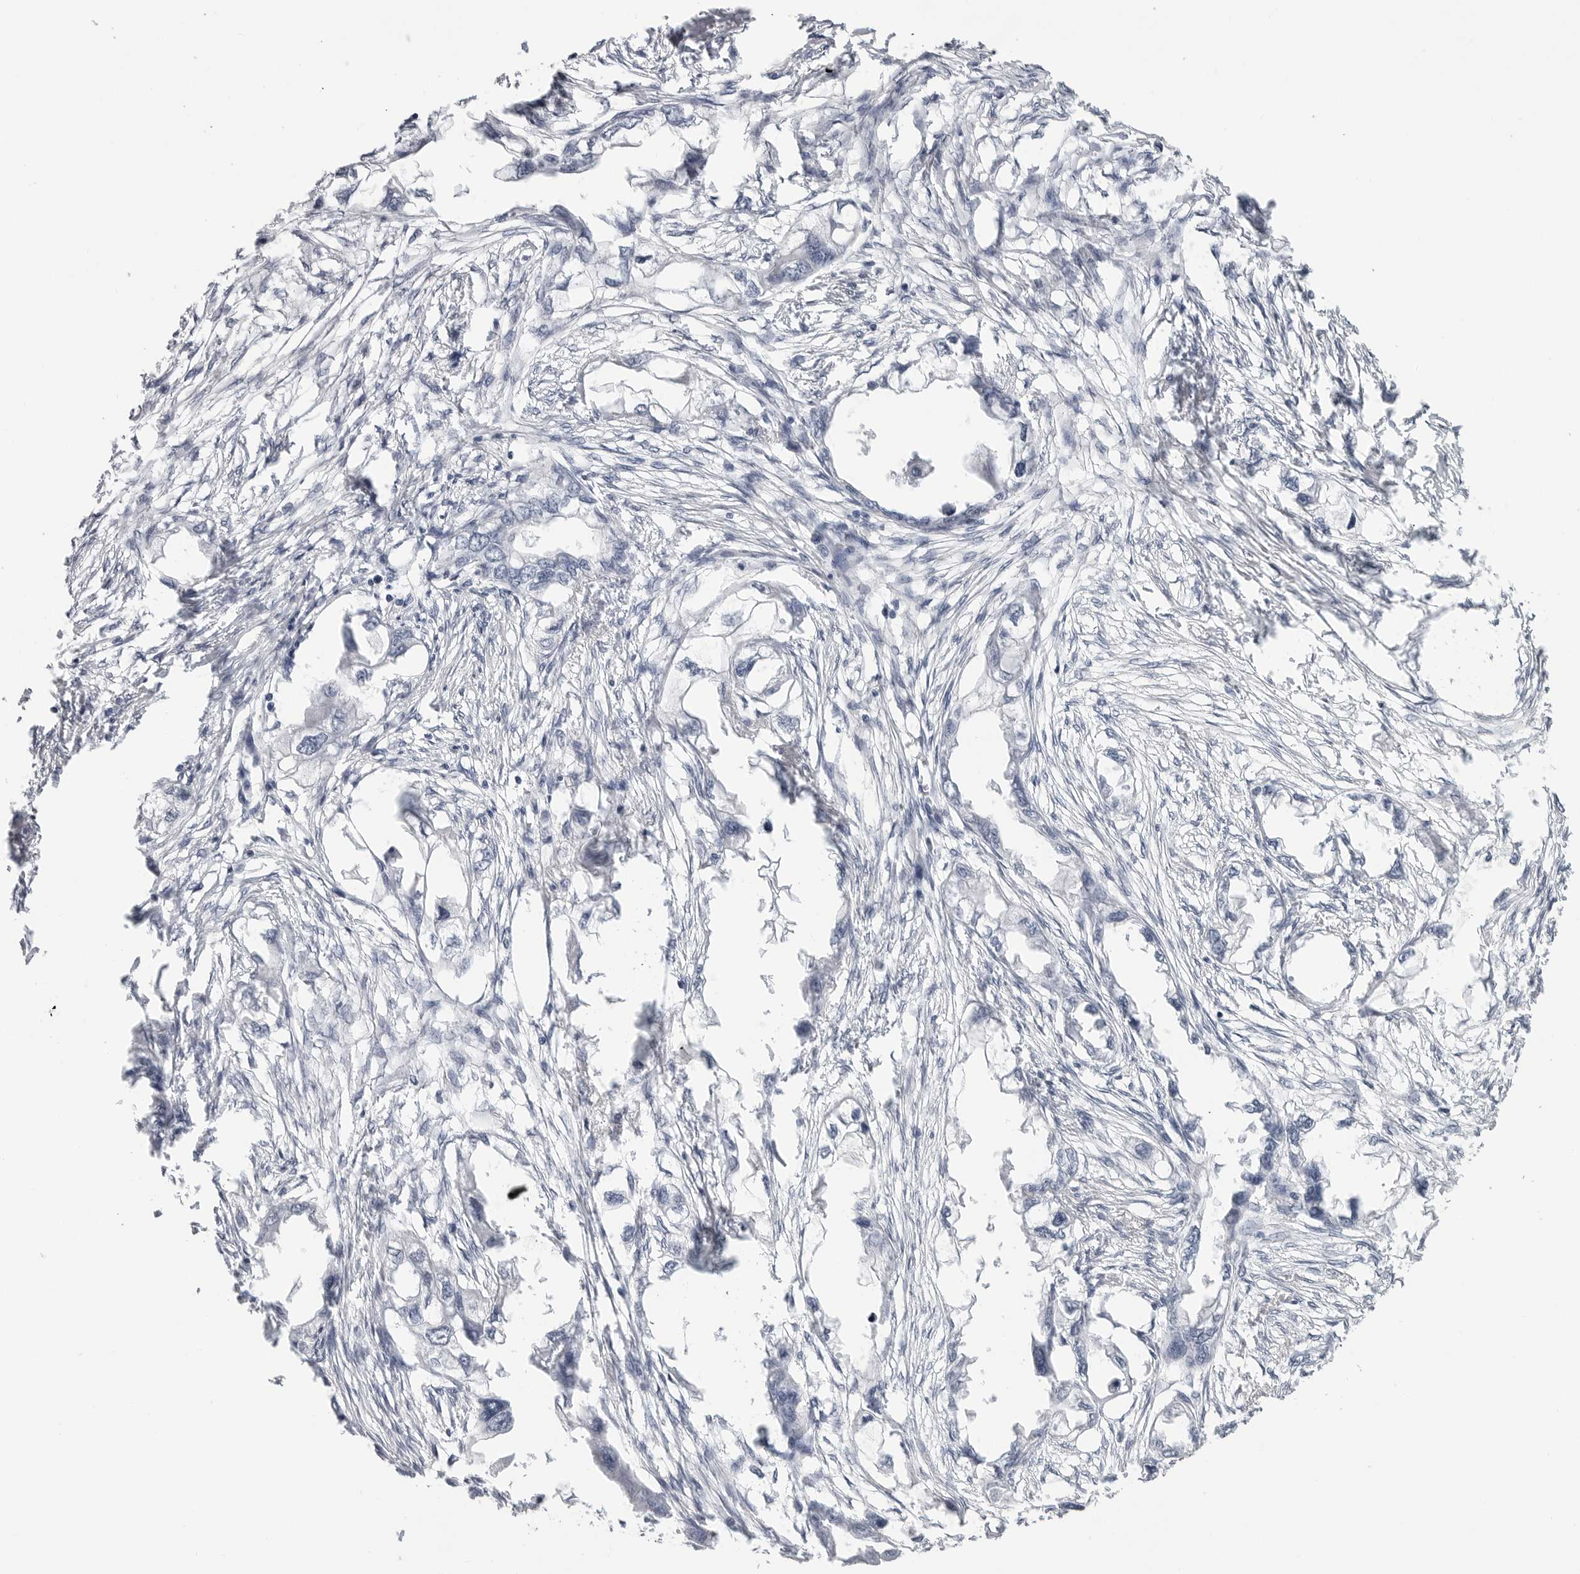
{"staining": {"intensity": "negative", "quantity": "none", "location": "none"}, "tissue": "endometrial cancer", "cell_type": "Tumor cells", "image_type": "cancer", "snomed": [{"axis": "morphology", "description": "Adenocarcinoma, NOS"}, {"axis": "morphology", "description": "Adenocarcinoma, metastatic, NOS"}, {"axis": "topography", "description": "Adipose tissue"}, {"axis": "topography", "description": "Endometrium"}], "caption": "Immunohistochemistry (IHC) of adenocarcinoma (endometrial) shows no positivity in tumor cells.", "gene": "PGA3", "patient": {"sex": "female", "age": 67}}